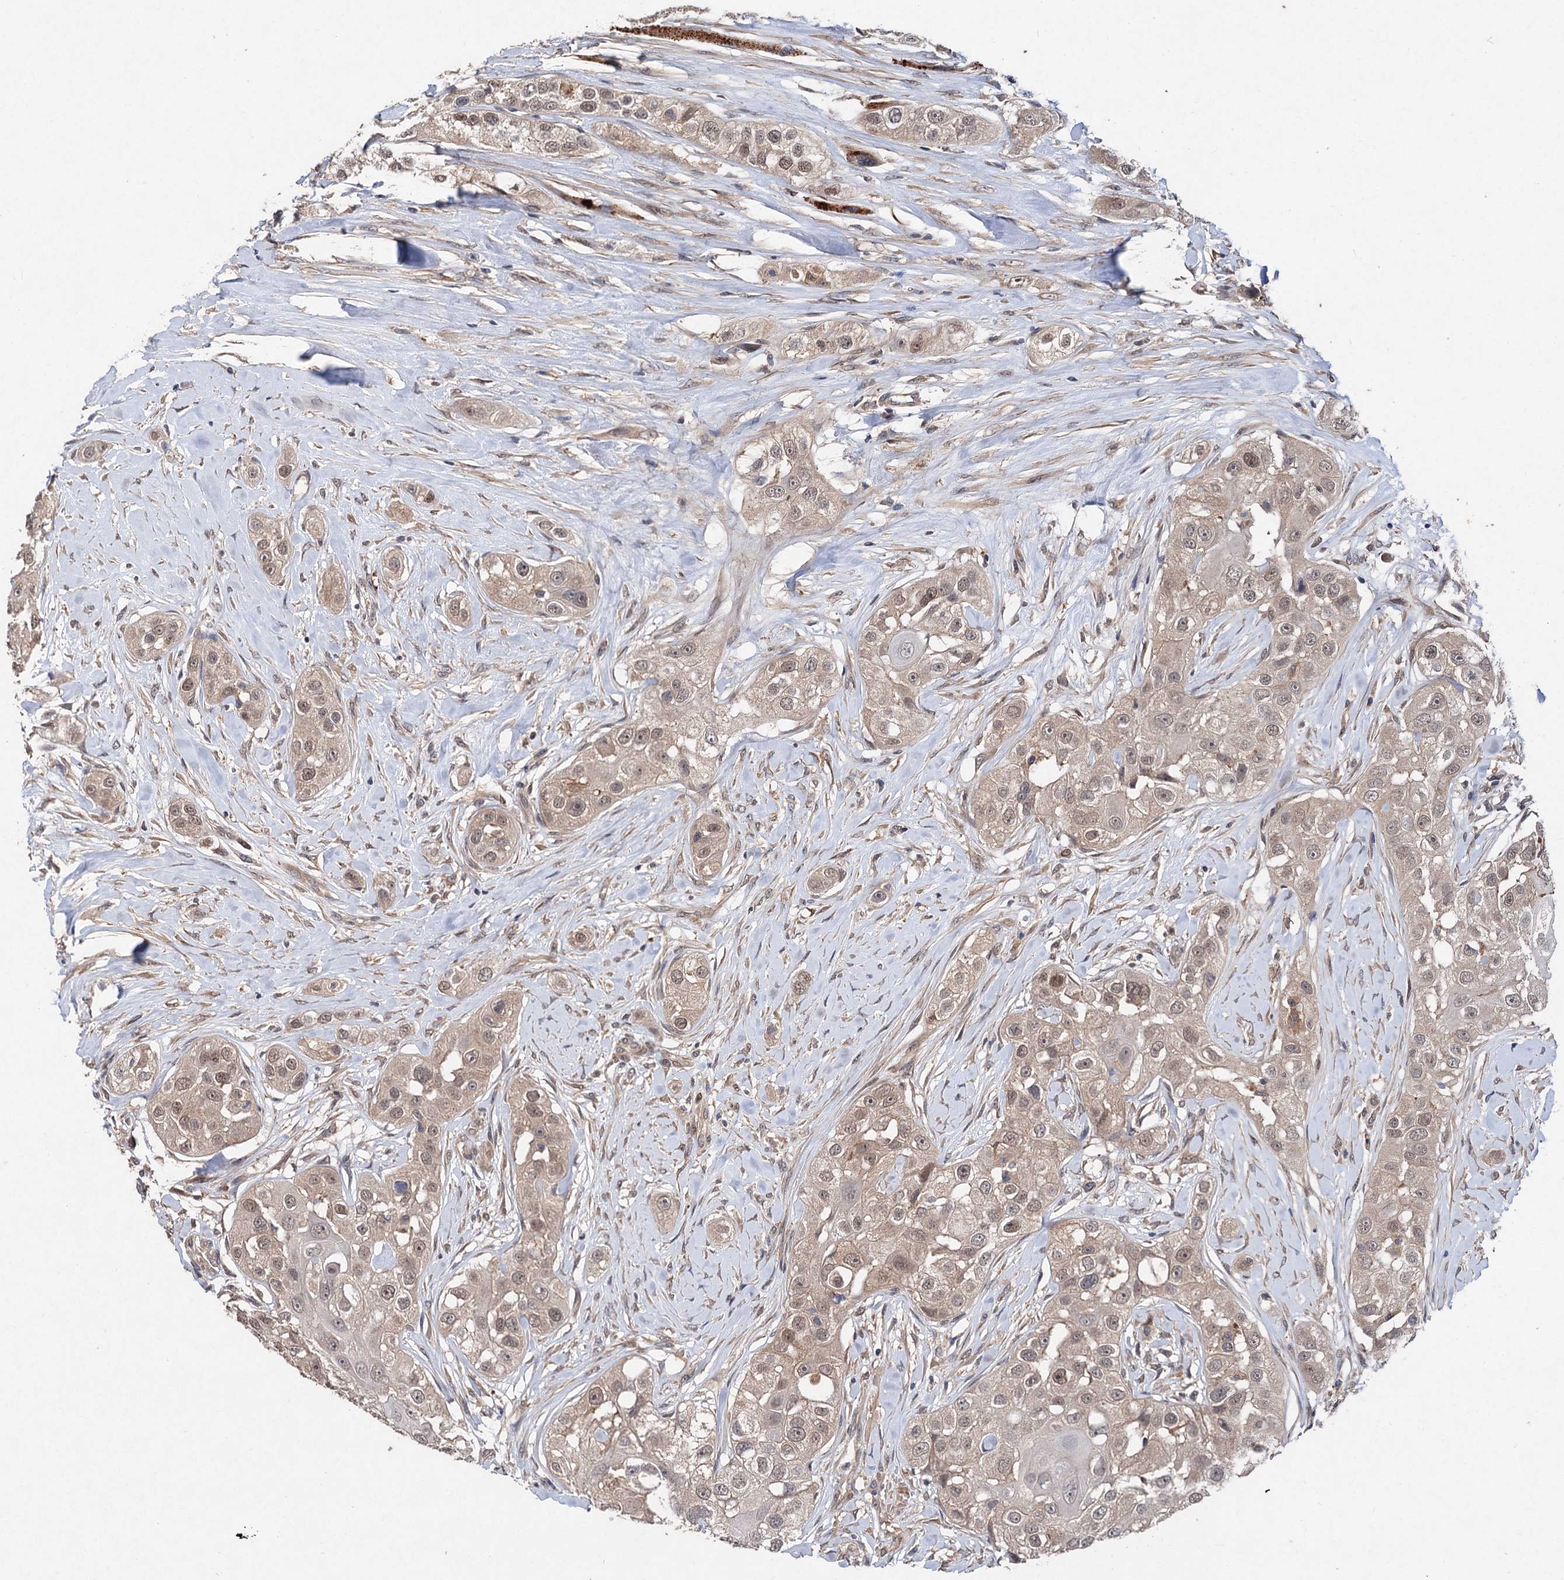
{"staining": {"intensity": "weak", "quantity": ">75%", "location": "cytoplasmic/membranous,nuclear"}, "tissue": "head and neck cancer", "cell_type": "Tumor cells", "image_type": "cancer", "snomed": [{"axis": "morphology", "description": "Normal tissue, NOS"}, {"axis": "morphology", "description": "Squamous cell carcinoma, NOS"}, {"axis": "topography", "description": "Skeletal muscle"}, {"axis": "topography", "description": "Head-Neck"}], "caption": "Brown immunohistochemical staining in head and neck cancer shows weak cytoplasmic/membranous and nuclear staining in approximately >75% of tumor cells.", "gene": "NUDCD2", "patient": {"sex": "male", "age": 51}}